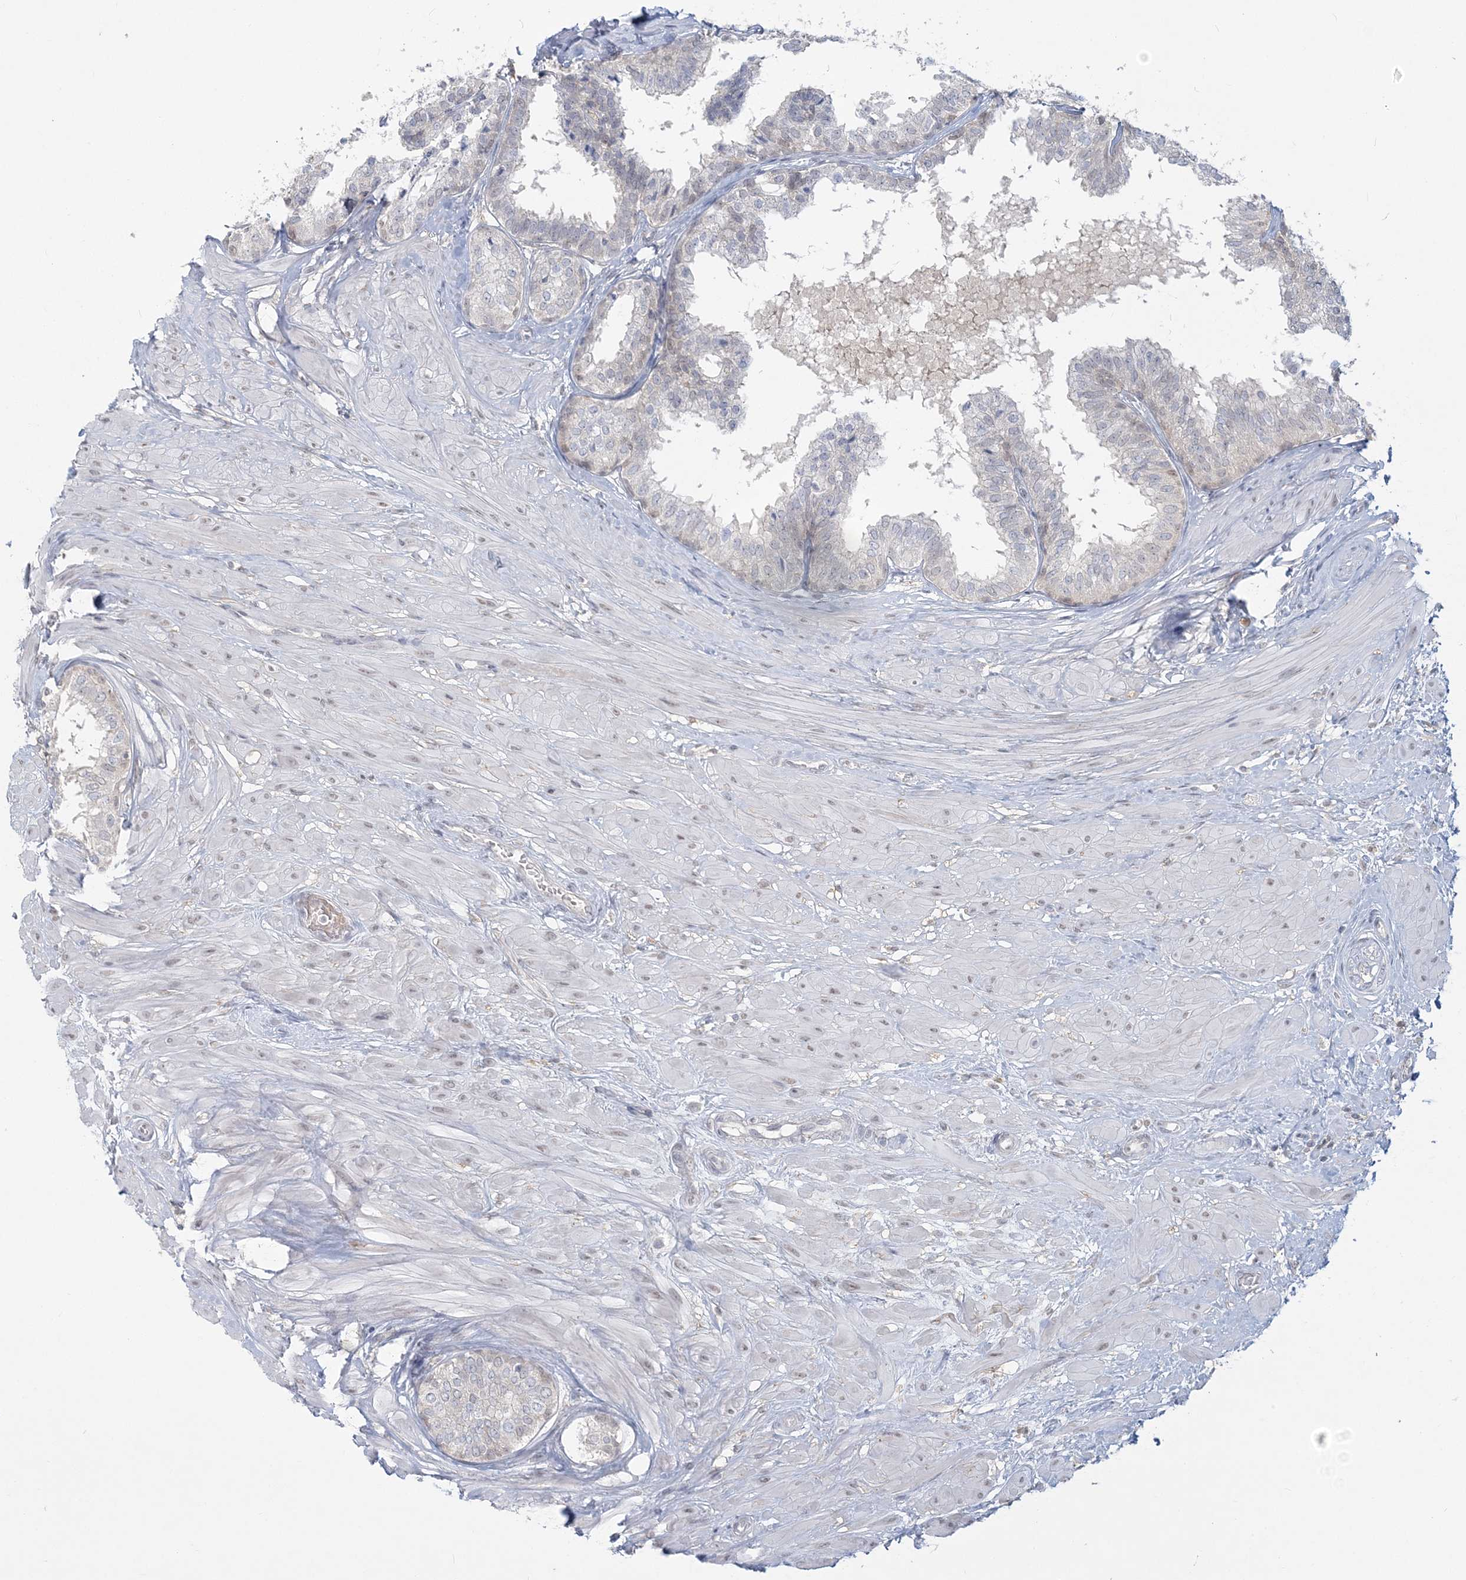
{"staining": {"intensity": "moderate", "quantity": "<25%", "location": "cytoplasmic/membranous"}, "tissue": "prostate", "cell_type": "Glandular cells", "image_type": "normal", "snomed": [{"axis": "morphology", "description": "Normal tissue, NOS"}, {"axis": "topography", "description": "Prostate"}], "caption": "An image of prostate stained for a protein displays moderate cytoplasmic/membranous brown staining in glandular cells. (DAB IHC, brown staining for protein, blue staining for nuclei).", "gene": "ANKS1A", "patient": {"sex": "male", "age": 48}}